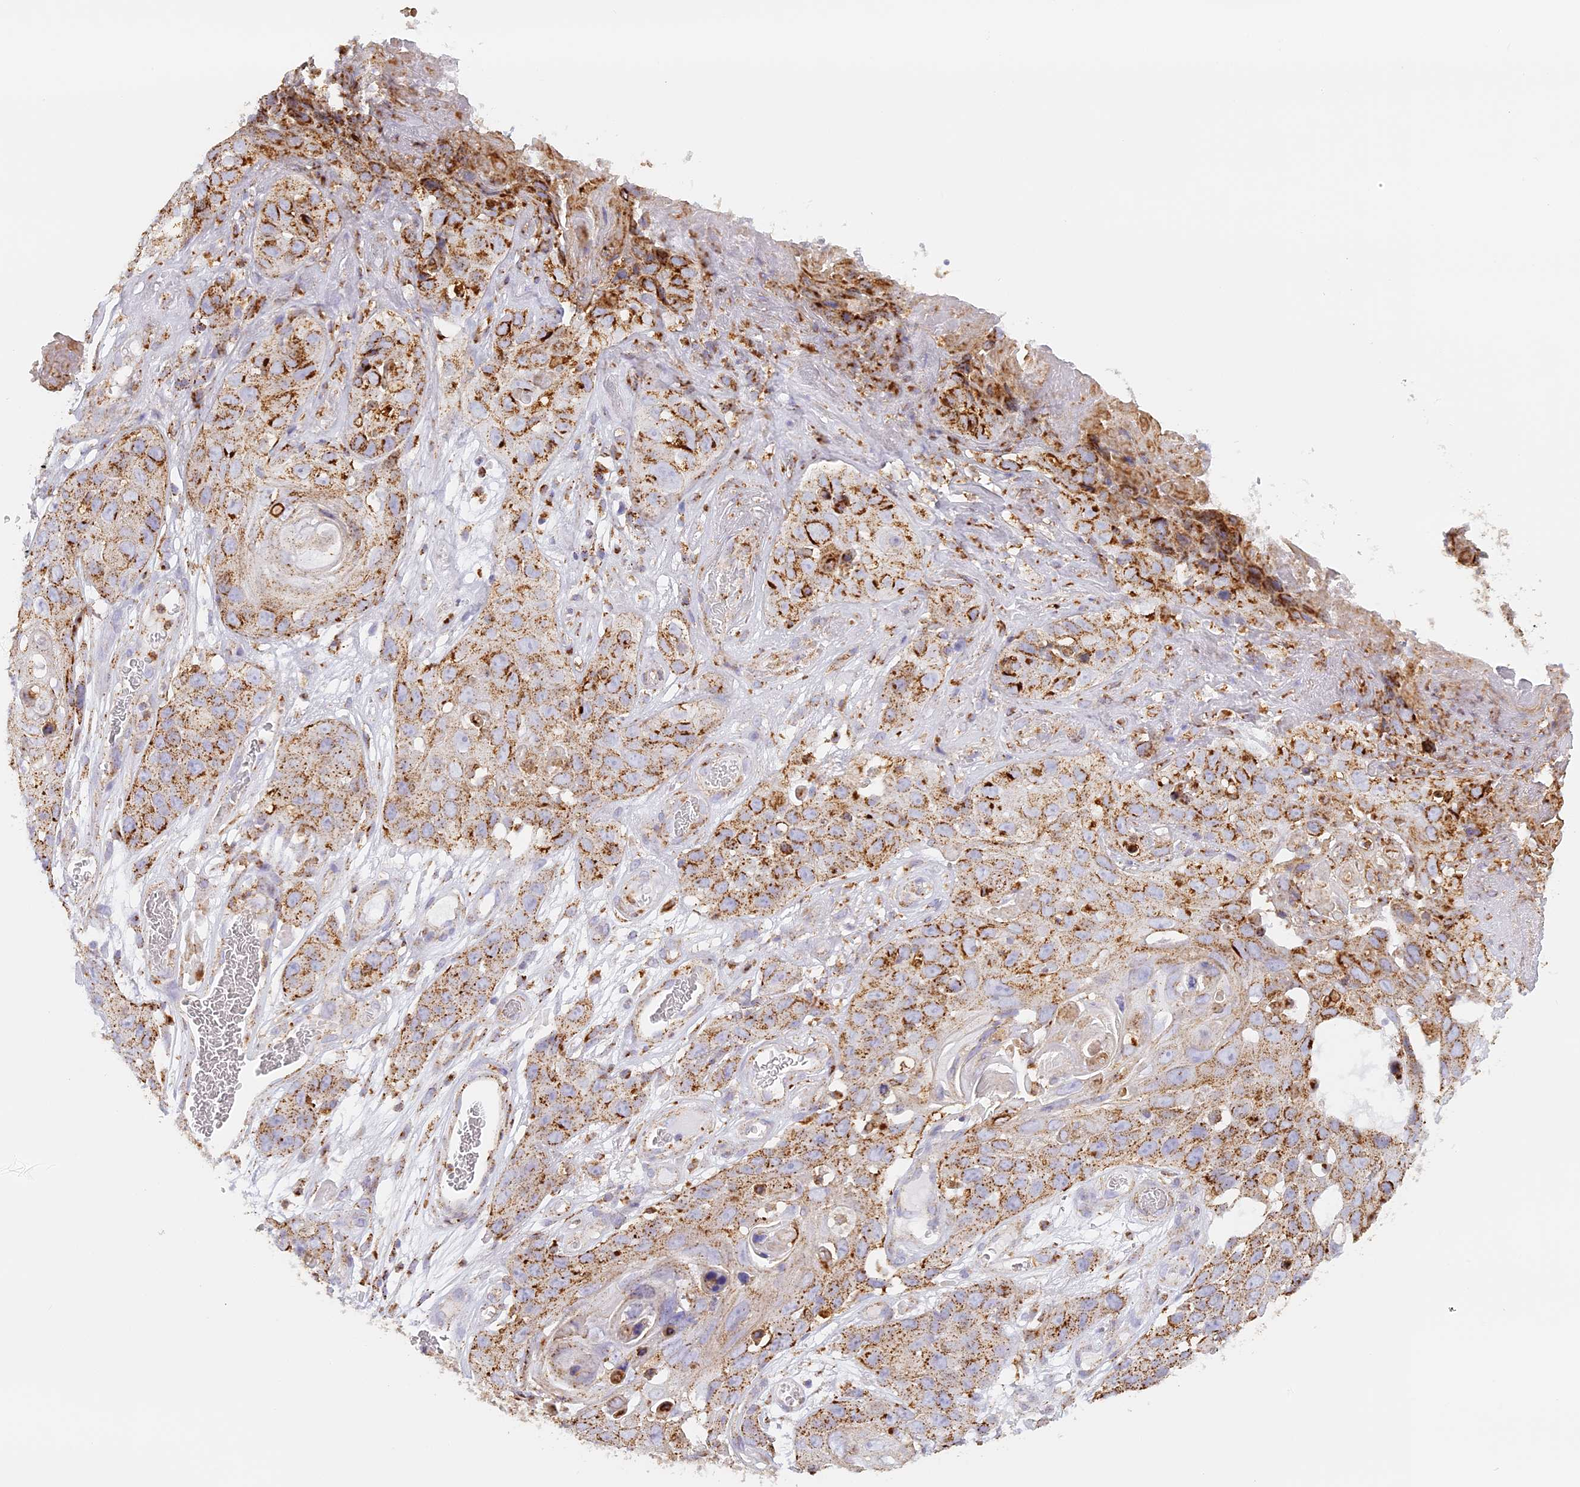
{"staining": {"intensity": "moderate", "quantity": ">75%", "location": "cytoplasmic/membranous"}, "tissue": "skin cancer", "cell_type": "Tumor cells", "image_type": "cancer", "snomed": [{"axis": "morphology", "description": "Squamous cell carcinoma, NOS"}, {"axis": "topography", "description": "Skin"}], "caption": "Skin squamous cell carcinoma tissue reveals moderate cytoplasmic/membranous staining in about >75% of tumor cells", "gene": "LAMP2", "patient": {"sex": "male", "age": 55}}